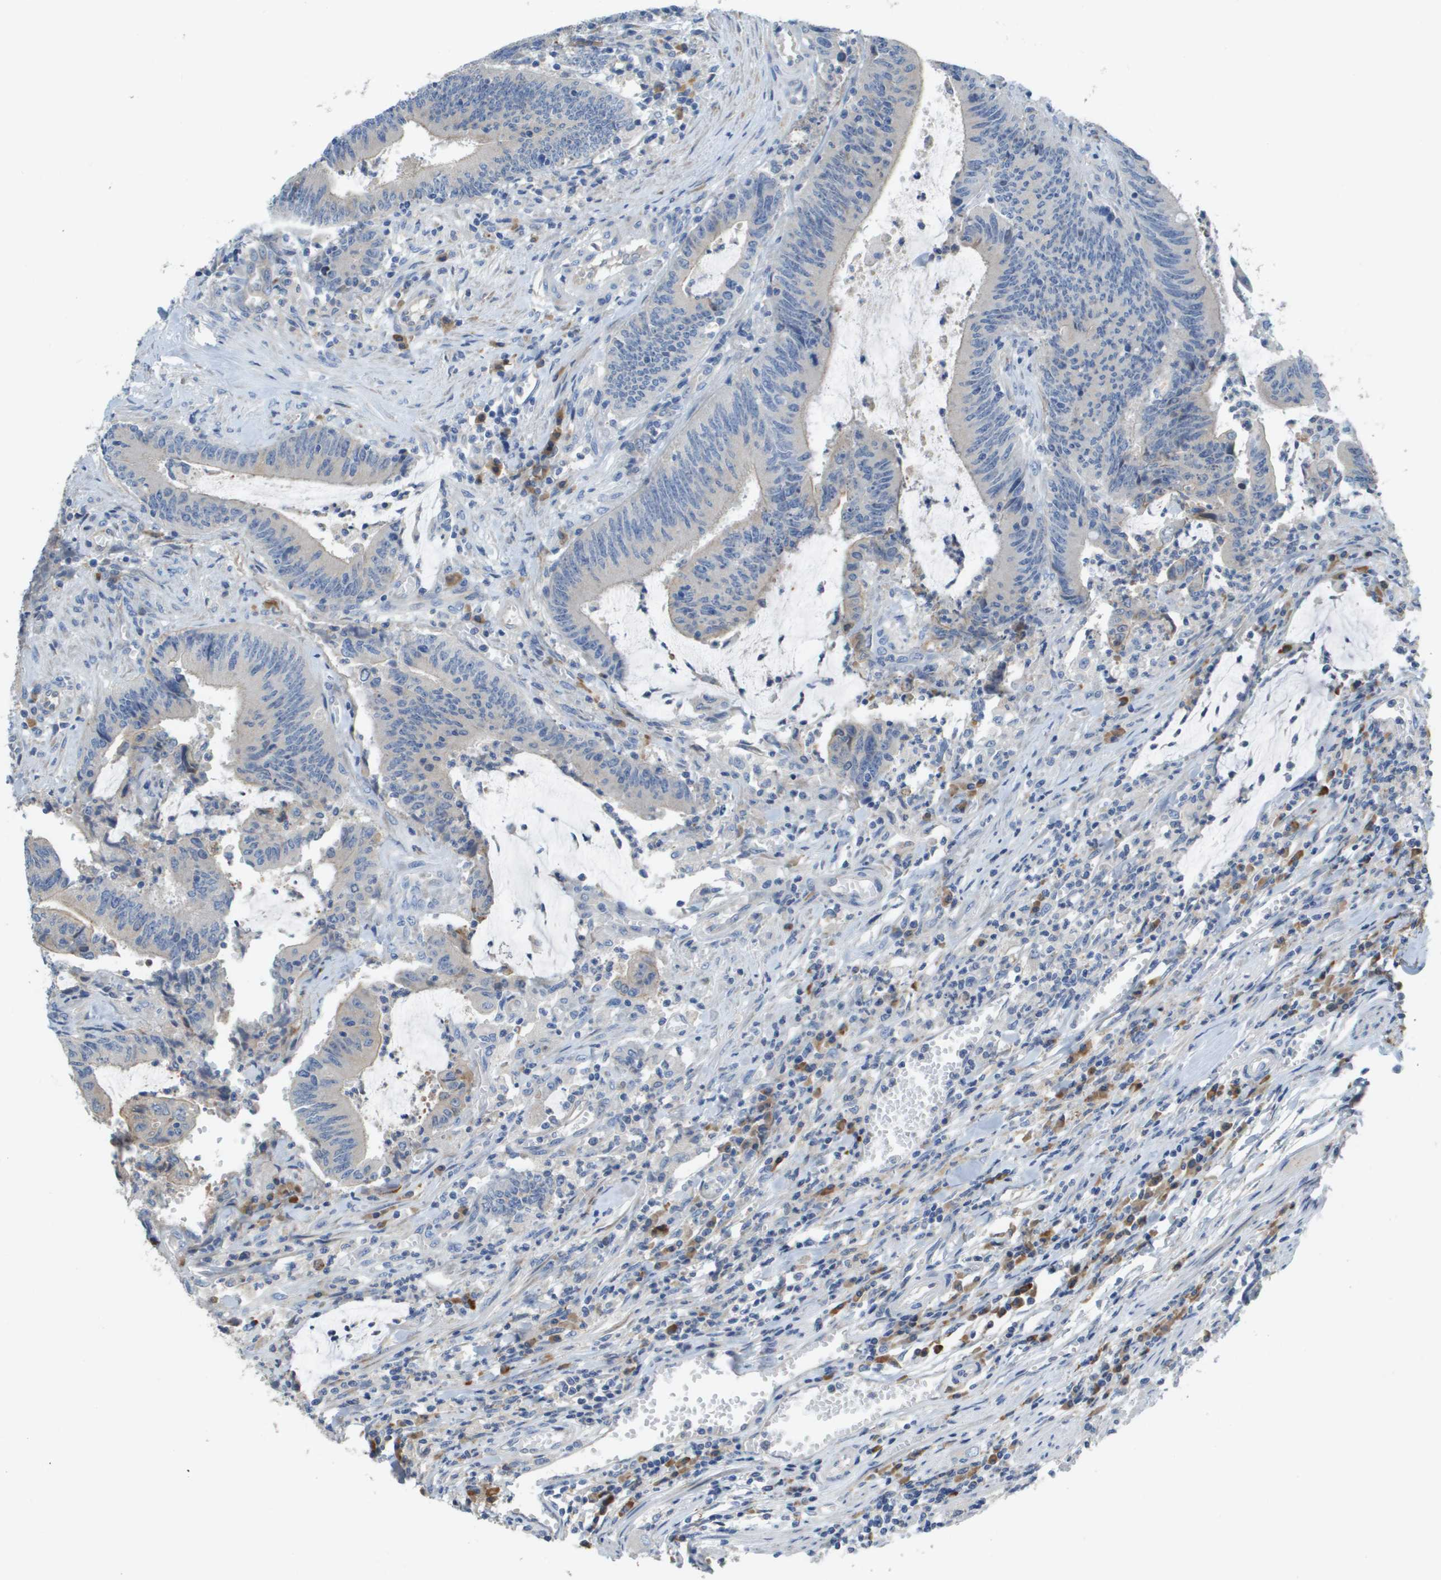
{"staining": {"intensity": "weak", "quantity": "<25%", "location": "cytoplasmic/membranous"}, "tissue": "colorectal cancer", "cell_type": "Tumor cells", "image_type": "cancer", "snomed": [{"axis": "morphology", "description": "Normal tissue, NOS"}, {"axis": "morphology", "description": "Adenocarcinoma, NOS"}, {"axis": "topography", "description": "Rectum"}], "caption": "IHC micrograph of human adenocarcinoma (colorectal) stained for a protein (brown), which shows no staining in tumor cells.", "gene": "CASP10", "patient": {"sex": "female", "age": 66}}